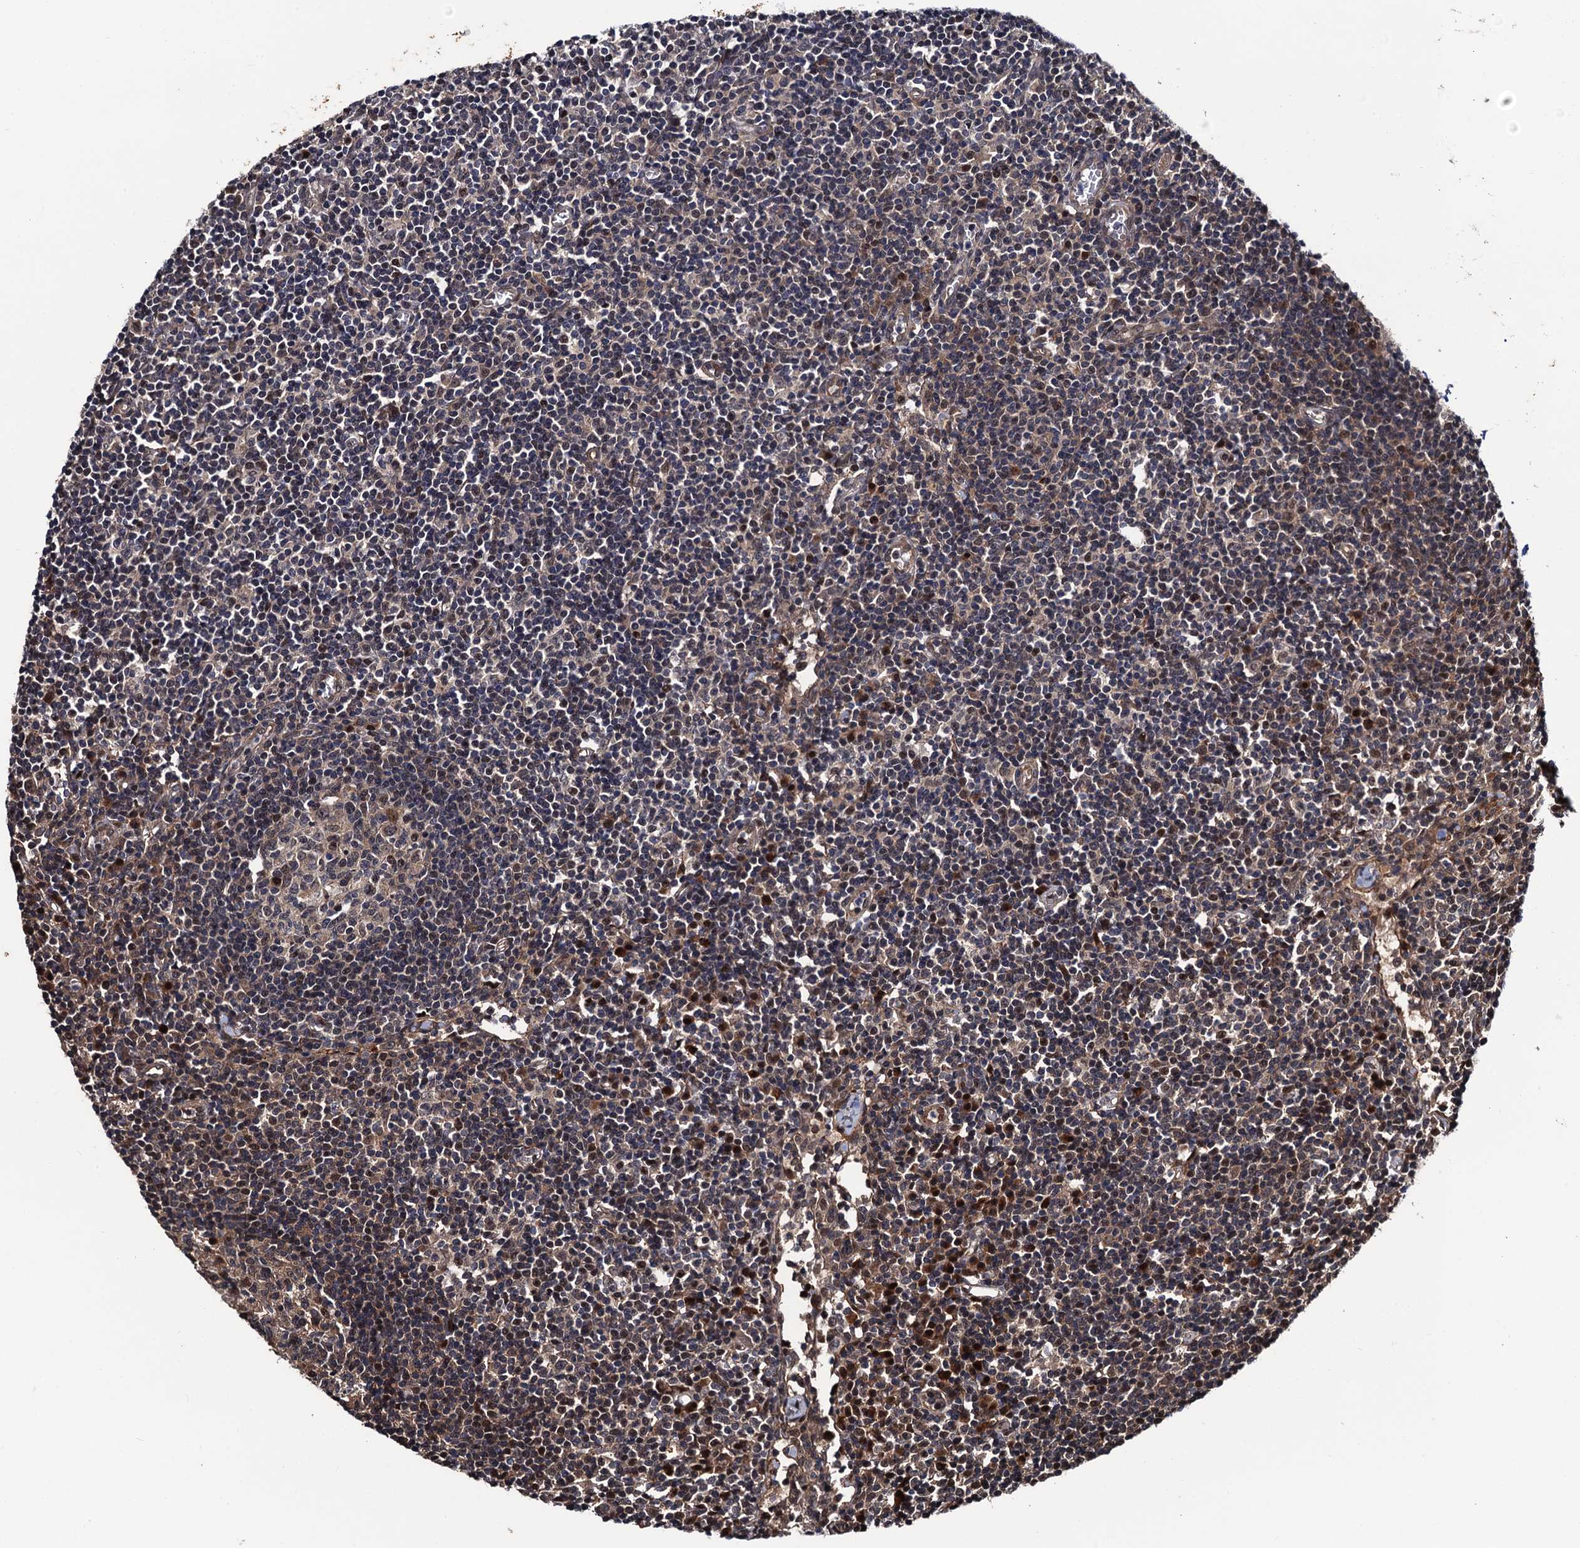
{"staining": {"intensity": "weak", "quantity": ">75%", "location": "cytoplasmic/membranous,nuclear"}, "tissue": "lymph node", "cell_type": "Germinal center cells", "image_type": "normal", "snomed": [{"axis": "morphology", "description": "Normal tissue, NOS"}, {"axis": "topography", "description": "Lymph node"}], "caption": "Immunohistochemistry (DAB (3,3'-diaminobenzidine)) staining of normal lymph node exhibits weak cytoplasmic/membranous,nuclear protein positivity in approximately >75% of germinal center cells.", "gene": "CDC23", "patient": {"sex": "female", "age": 55}}